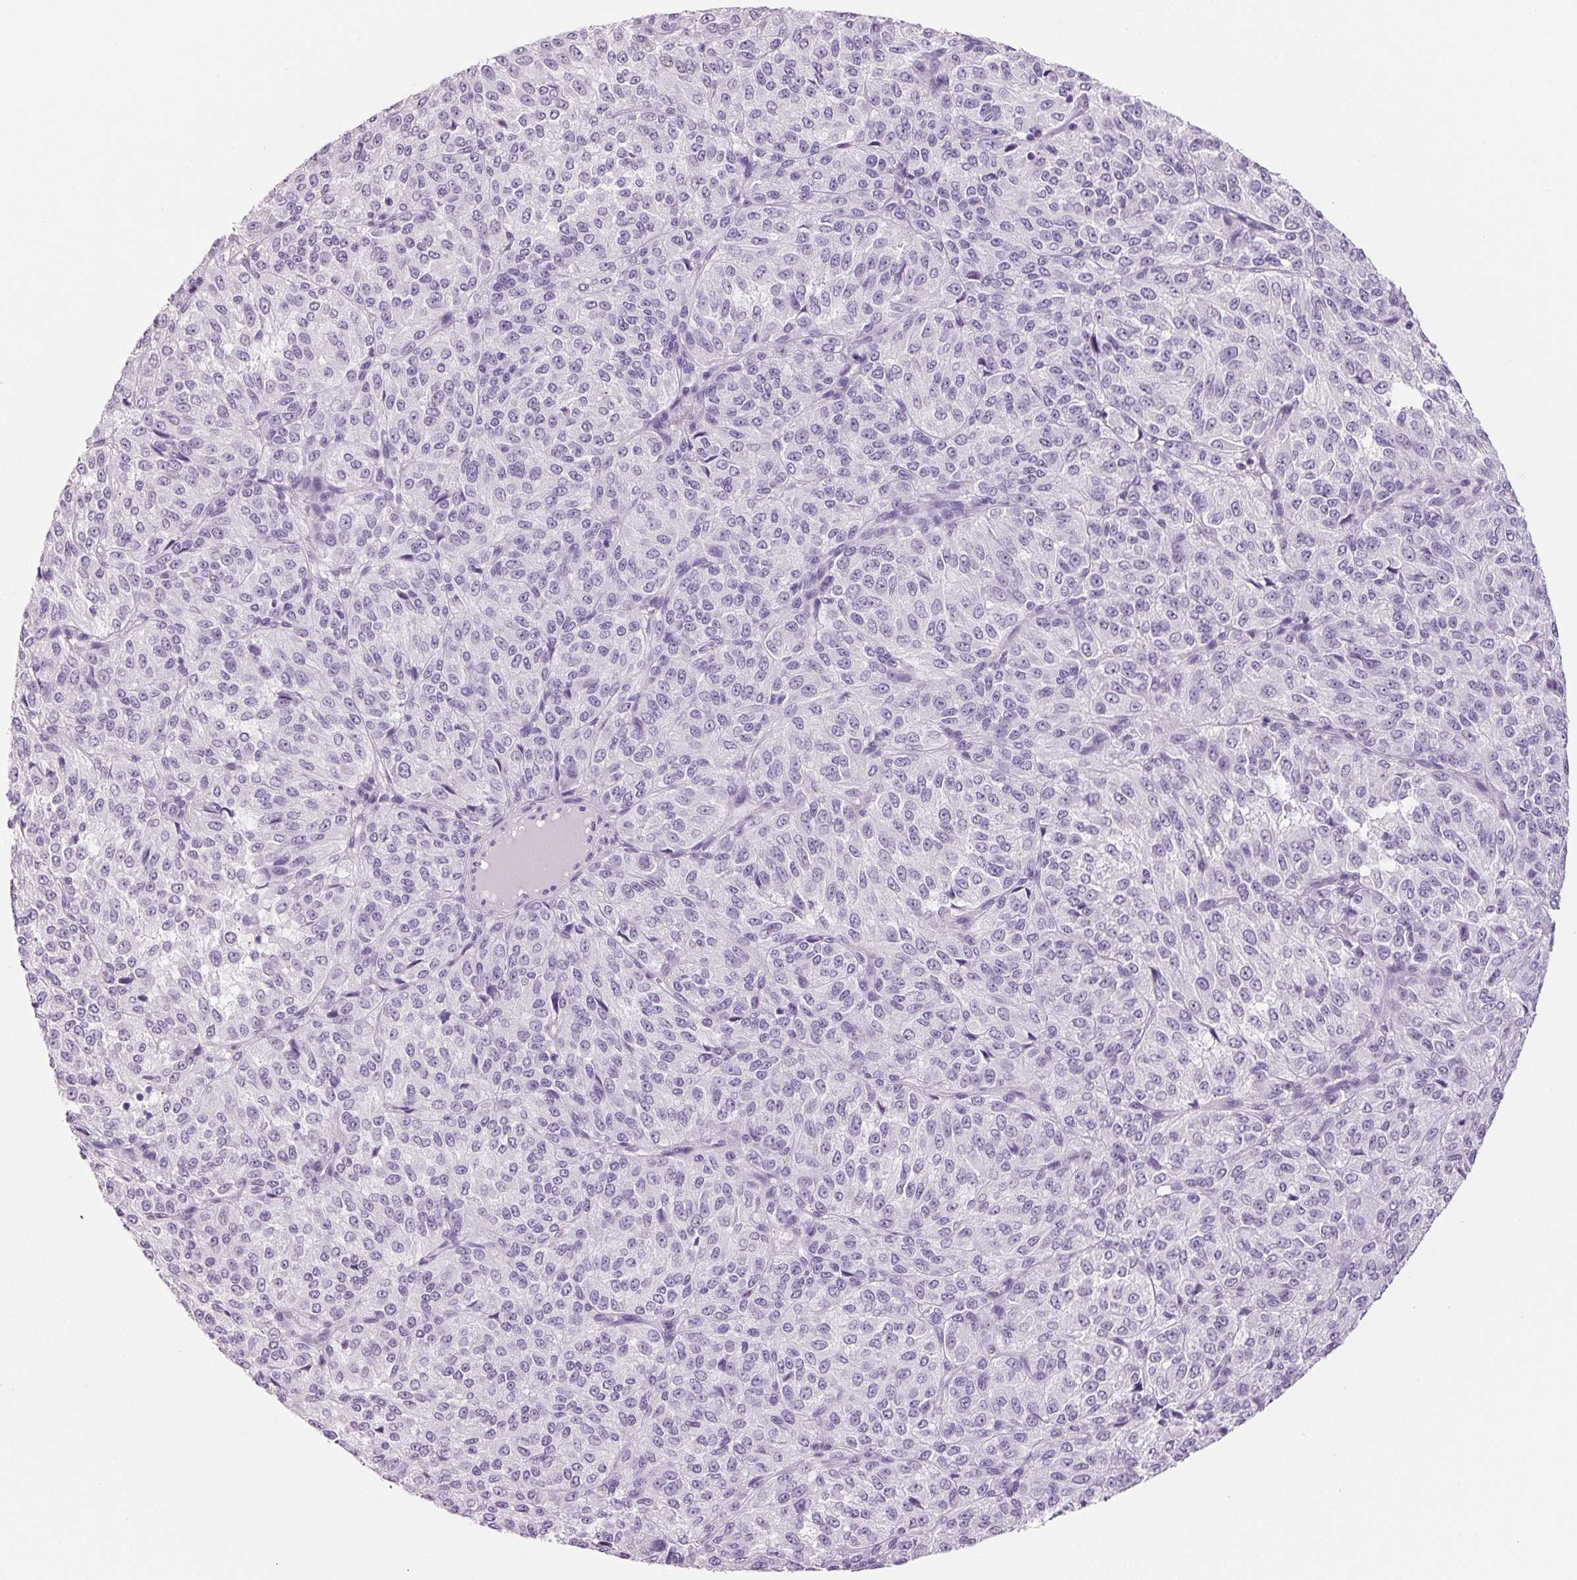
{"staining": {"intensity": "negative", "quantity": "none", "location": "none"}, "tissue": "melanoma", "cell_type": "Tumor cells", "image_type": "cancer", "snomed": [{"axis": "morphology", "description": "Malignant melanoma, Metastatic site"}, {"axis": "topography", "description": "Brain"}], "caption": "A high-resolution histopathology image shows immunohistochemistry staining of melanoma, which shows no significant positivity in tumor cells. (Immunohistochemistry (ihc), brightfield microscopy, high magnification).", "gene": "PPP1R1A", "patient": {"sex": "female", "age": 56}}